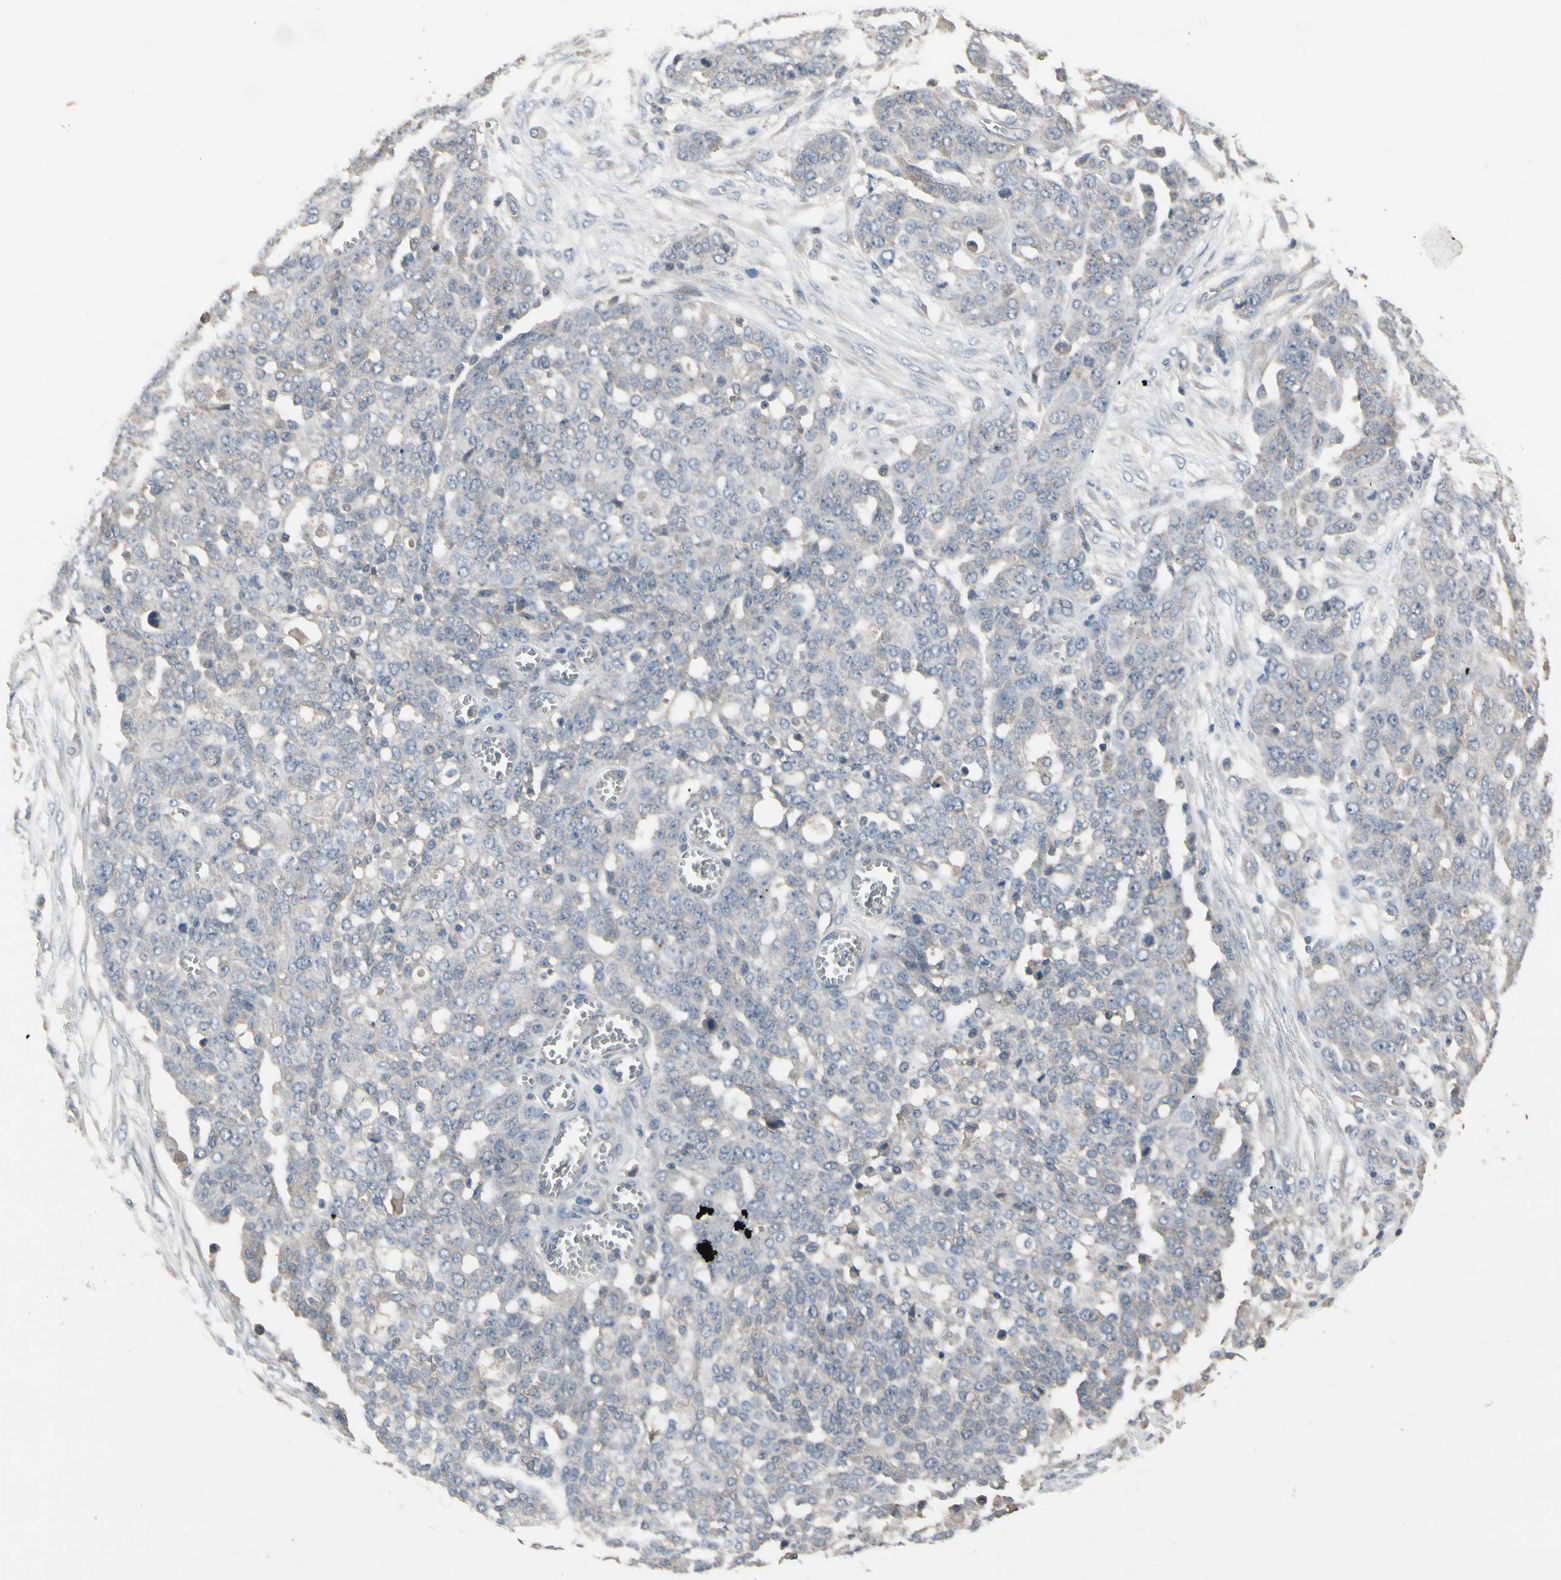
{"staining": {"intensity": "weak", "quantity": ">75%", "location": "cytoplasmic/membranous"}, "tissue": "ovarian cancer", "cell_type": "Tumor cells", "image_type": "cancer", "snomed": [{"axis": "morphology", "description": "Cystadenocarcinoma, serous, NOS"}, {"axis": "topography", "description": "Soft tissue"}, {"axis": "topography", "description": "Ovary"}], "caption": "Immunohistochemistry histopathology image of ovarian cancer (serous cystadenocarcinoma) stained for a protein (brown), which shows low levels of weak cytoplasmic/membranous positivity in approximately >75% of tumor cells.", "gene": "NSF", "patient": {"sex": "female", "age": 57}}